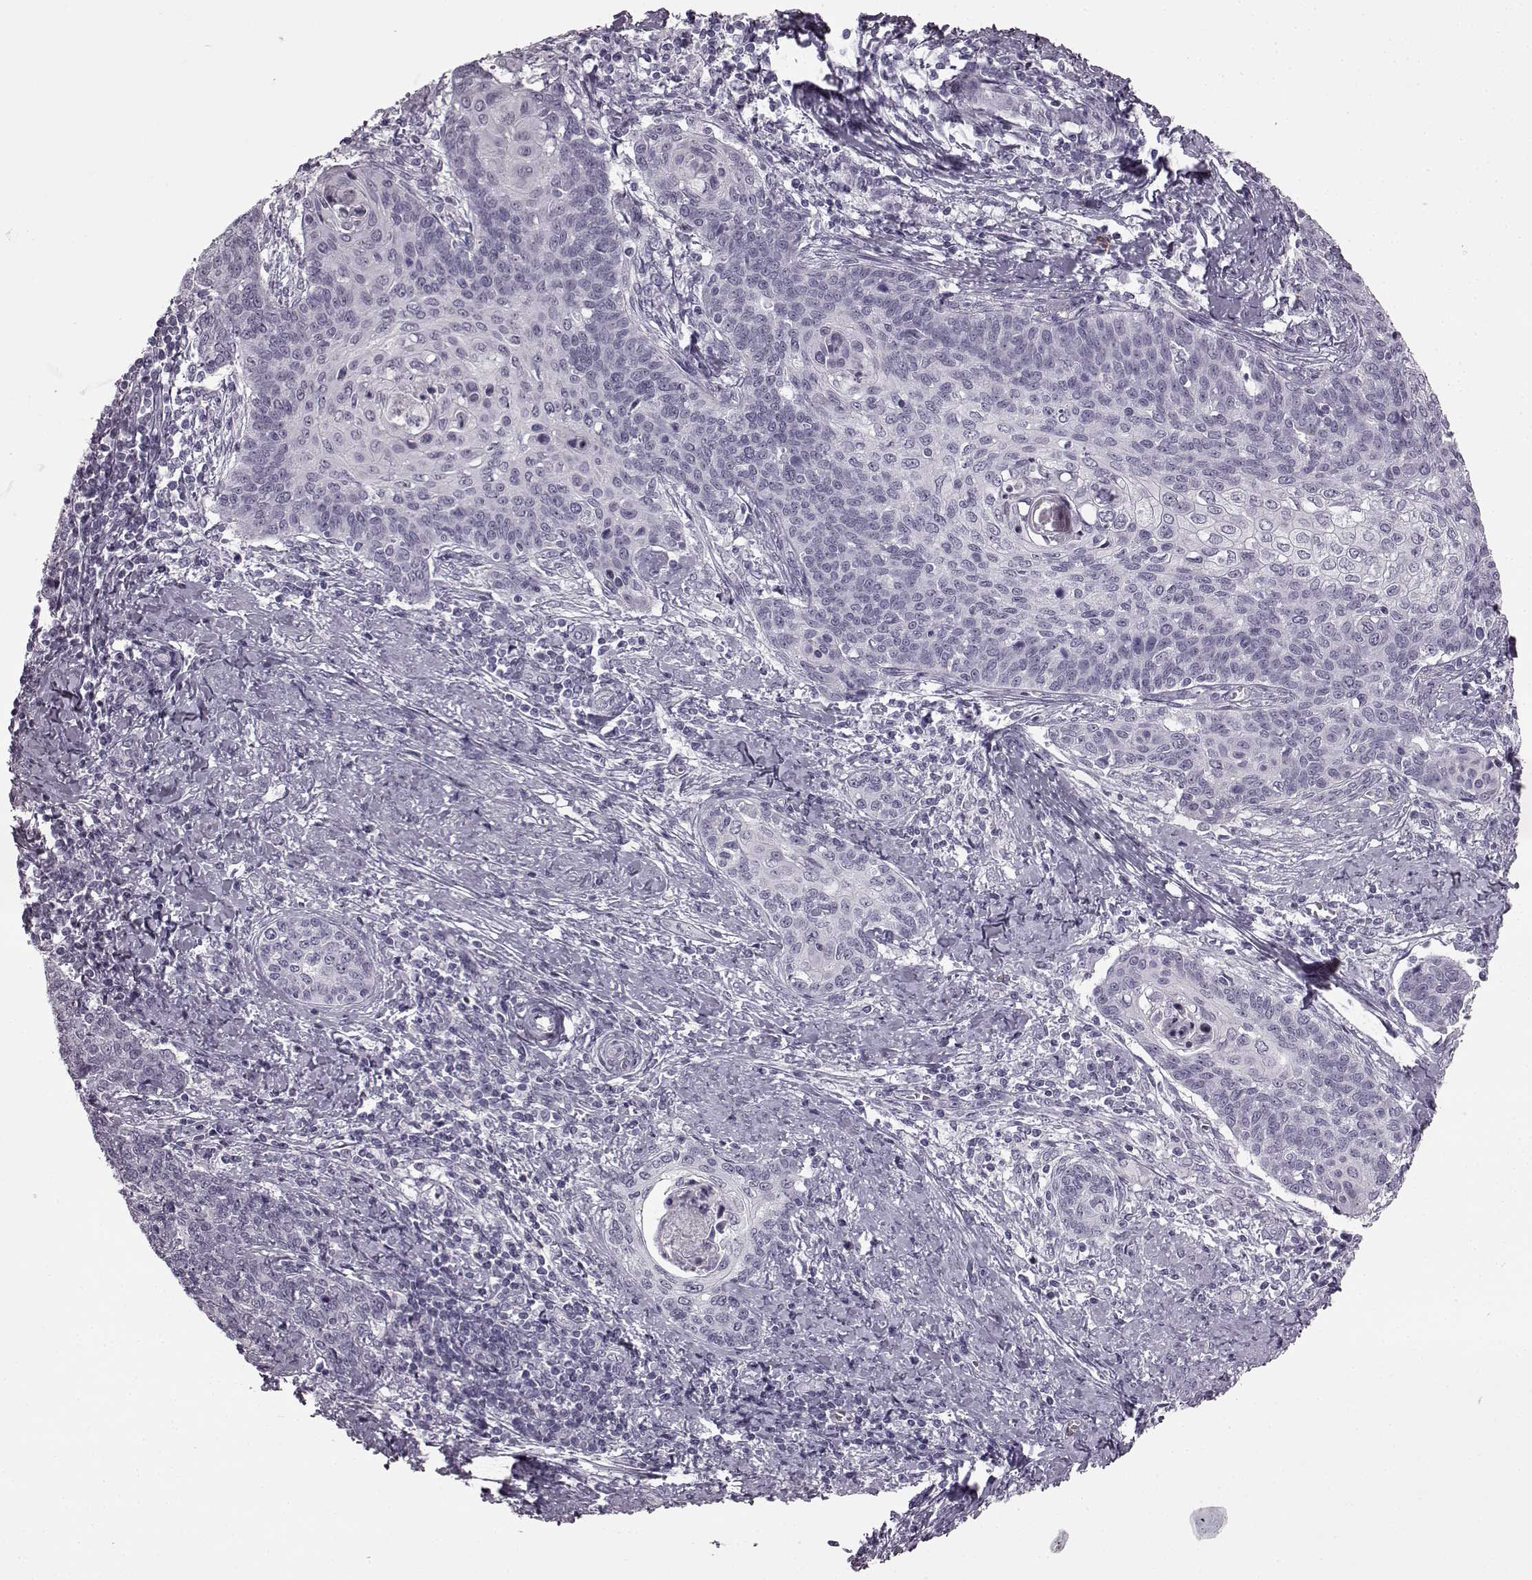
{"staining": {"intensity": "negative", "quantity": "none", "location": "none"}, "tissue": "cervical cancer", "cell_type": "Tumor cells", "image_type": "cancer", "snomed": [{"axis": "morphology", "description": "Squamous cell carcinoma, NOS"}, {"axis": "topography", "description": "Cervix"}], "caption": "Human cervical cancer (squamous cell carcinoma) stained for a protein using IHC exhibits no positivity in tumor cells.", "gene": "PRPH2", "patient": {"sex": "female", "age": 39}}